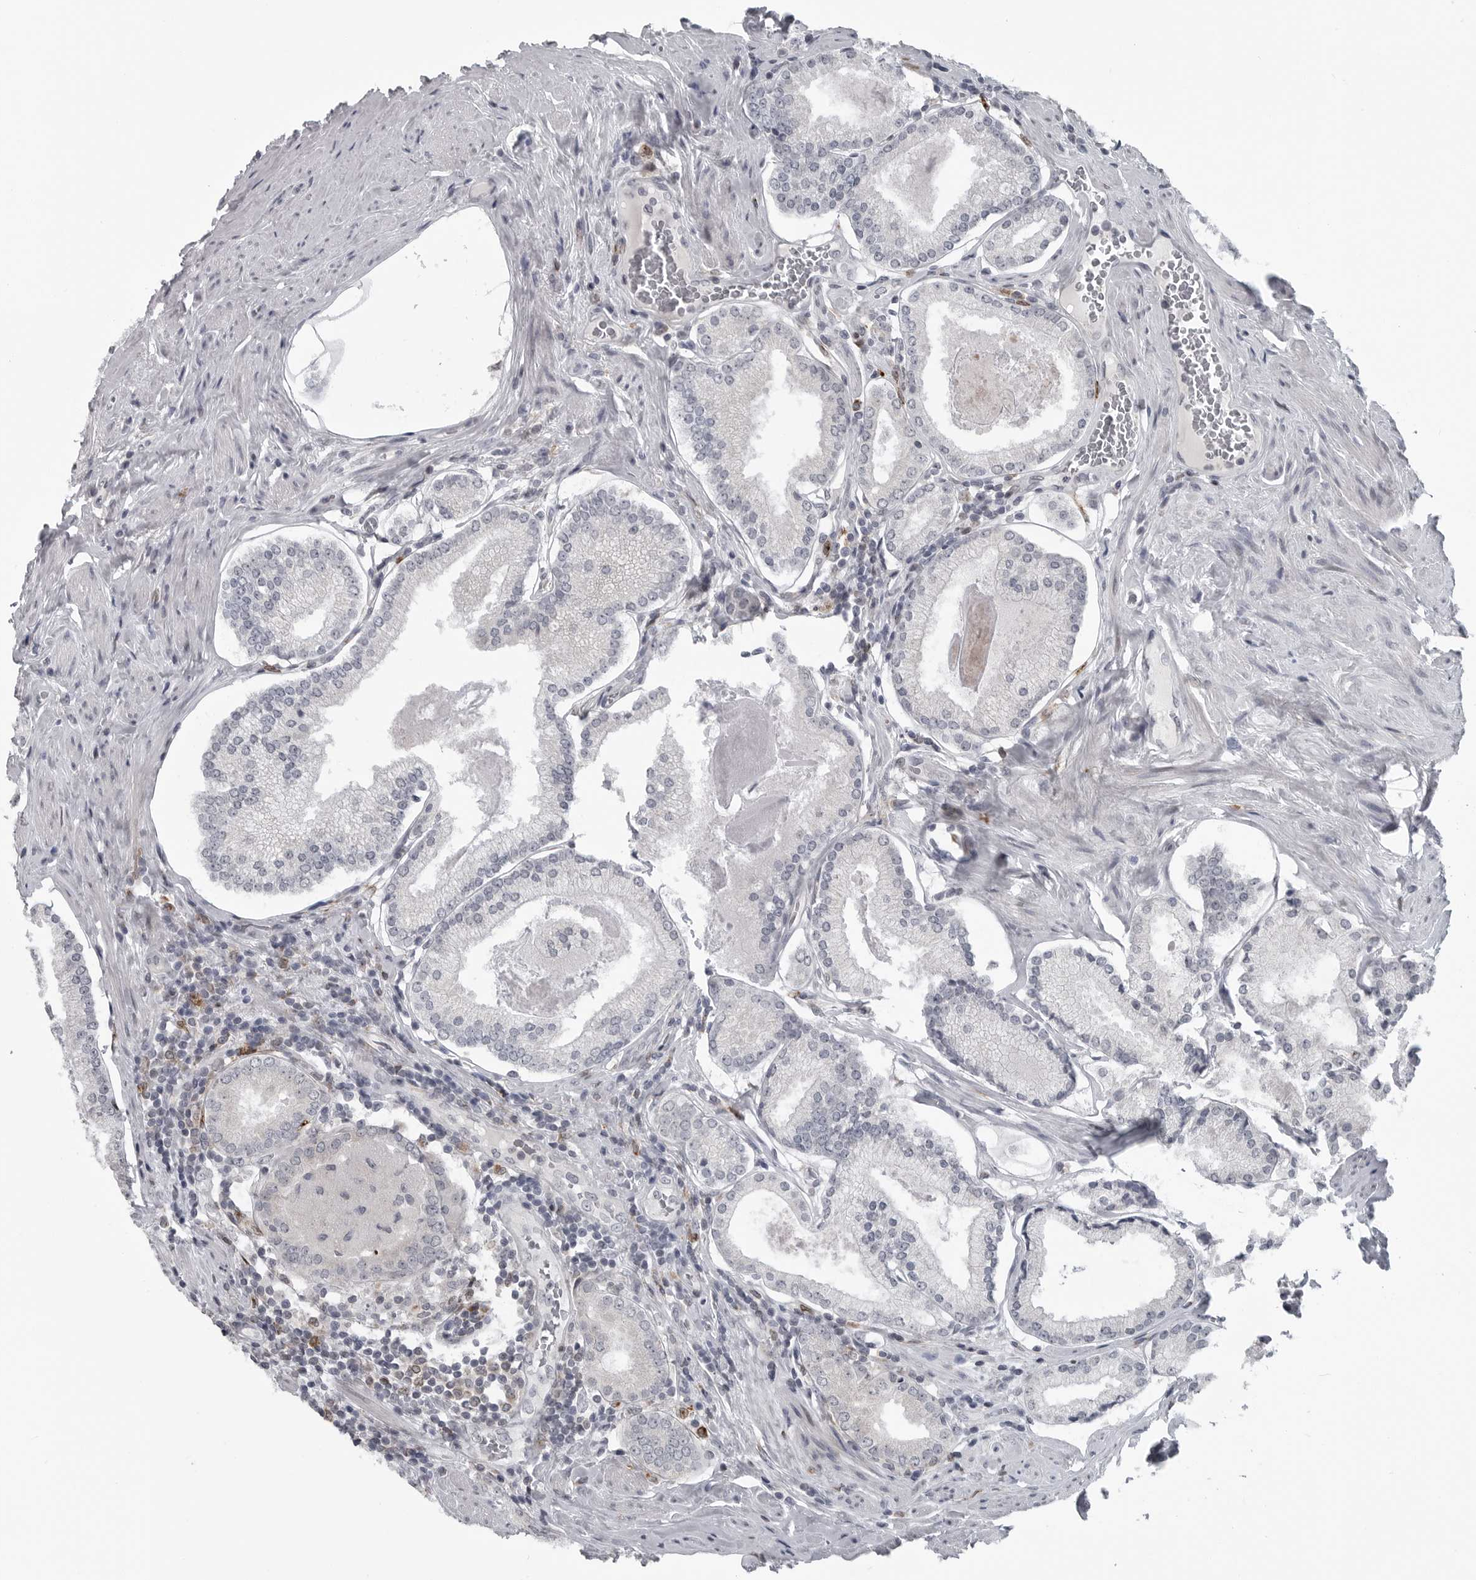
{"staining": {"intensity": "negative", "quantity": "none", "location": "none"}, "tissue": "prostate cancer", "cell_type": "Tumor cells", "image_type": "cancer", "snomed": [{"axis": "morphology", "description": "Adenocarcinoma, Low grade"}, {"axis": "topography", "description": "Prostate"}], "caption": "Immunohistochemistry of human prostate cancer (low-grade adenocarcinoma) reveals no staining in tumor cells.", "gene": "LYSMD1", "patient": {"sex": "male", "age": 71}}